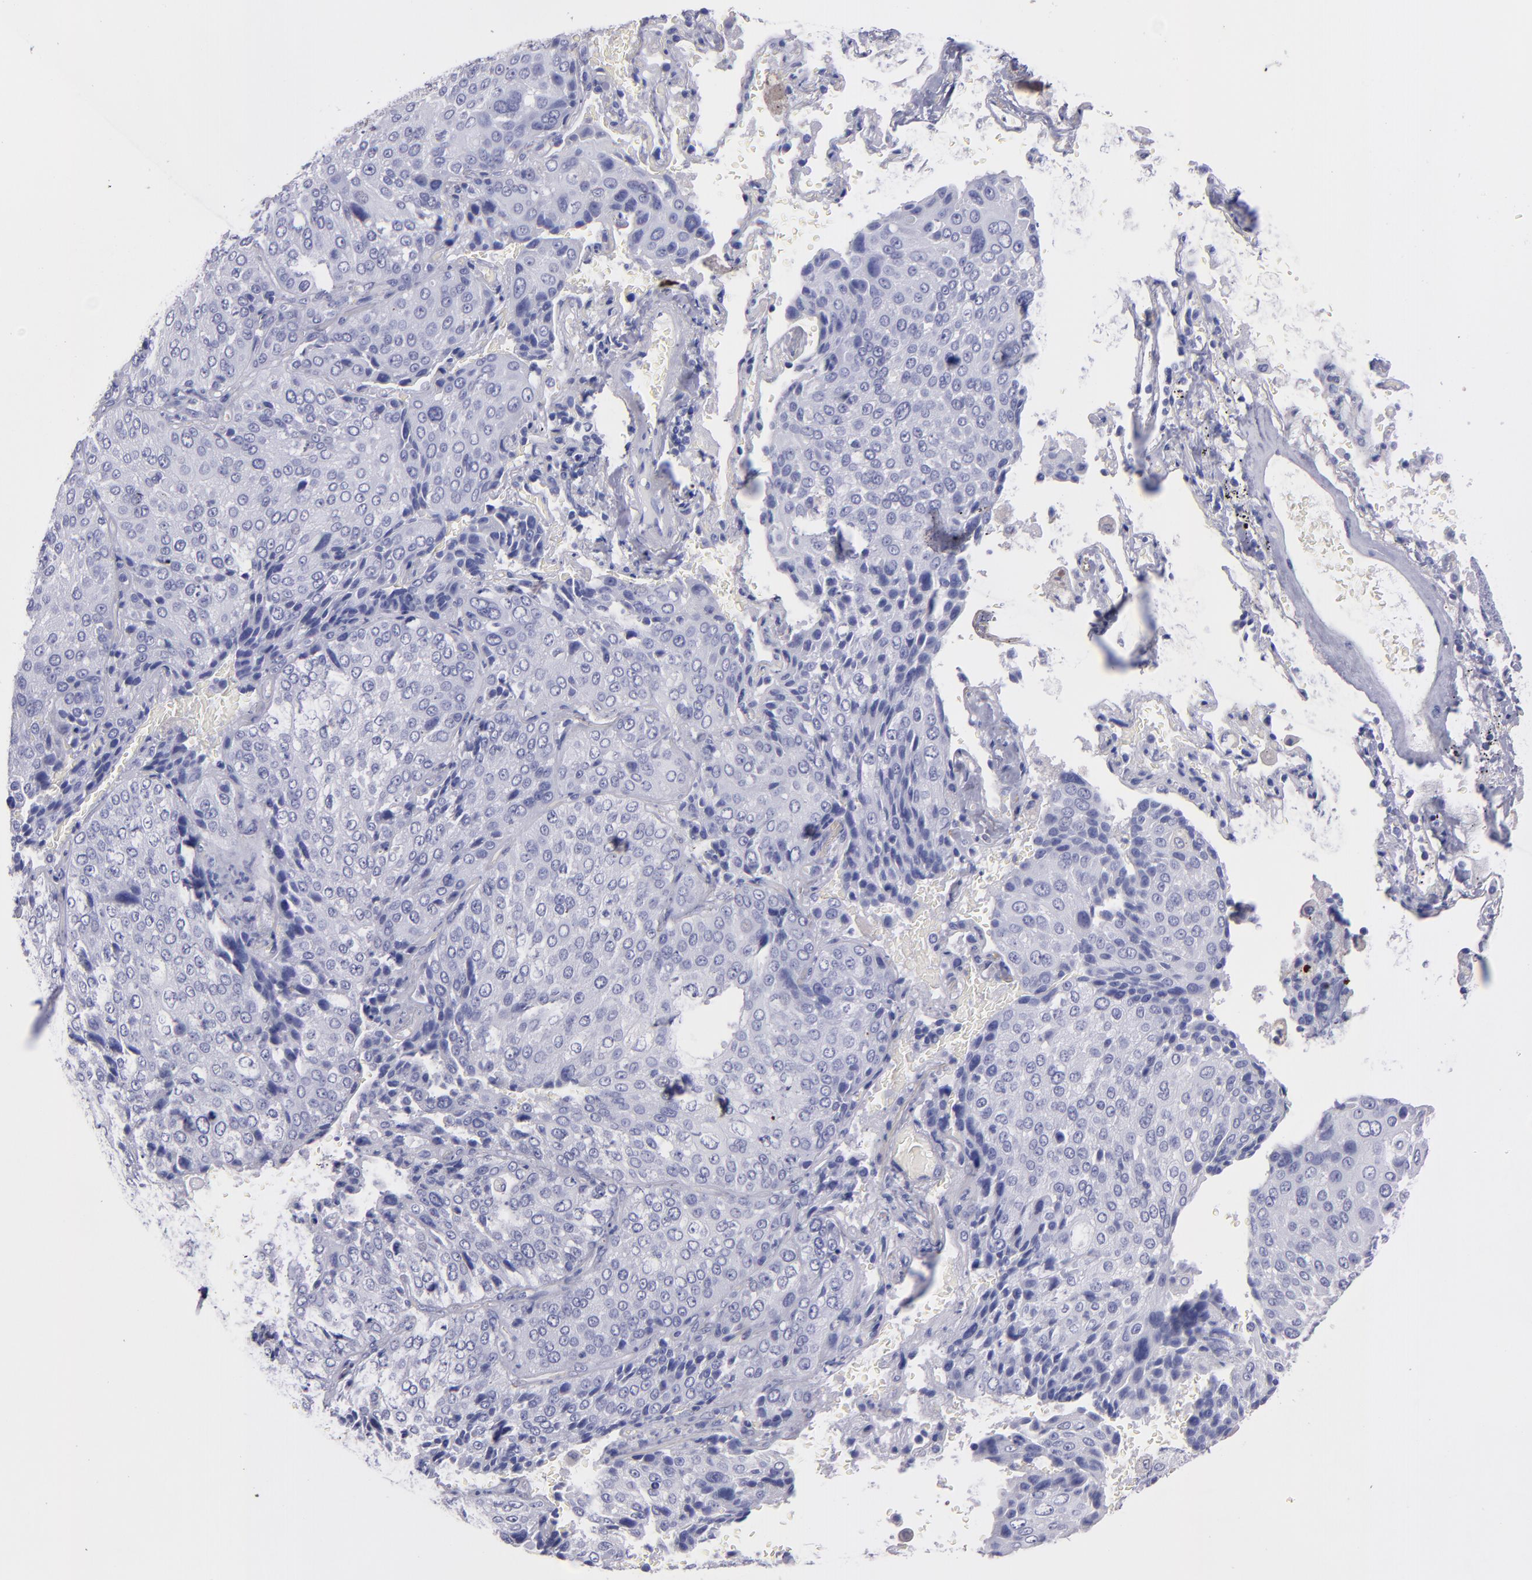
{"staining": {"intensity": "negative", "quantity": "none", "location": "none"}, "tissue": "lung cancer", "cell_type": "Tumor cells", "image_type": "cancer", "snomed": [{"axis": "morphology", "description": "Squamous cell carcinoma, NOS"}, {"axis": "topography", "description": "Lung"}], "caption": "Immunohistochemical staining of squamous cell carcinoma (lung) reveals no significant staining in tumor cells.", "gene": "TG", "patient": {"sex": "male", "age": 54}}